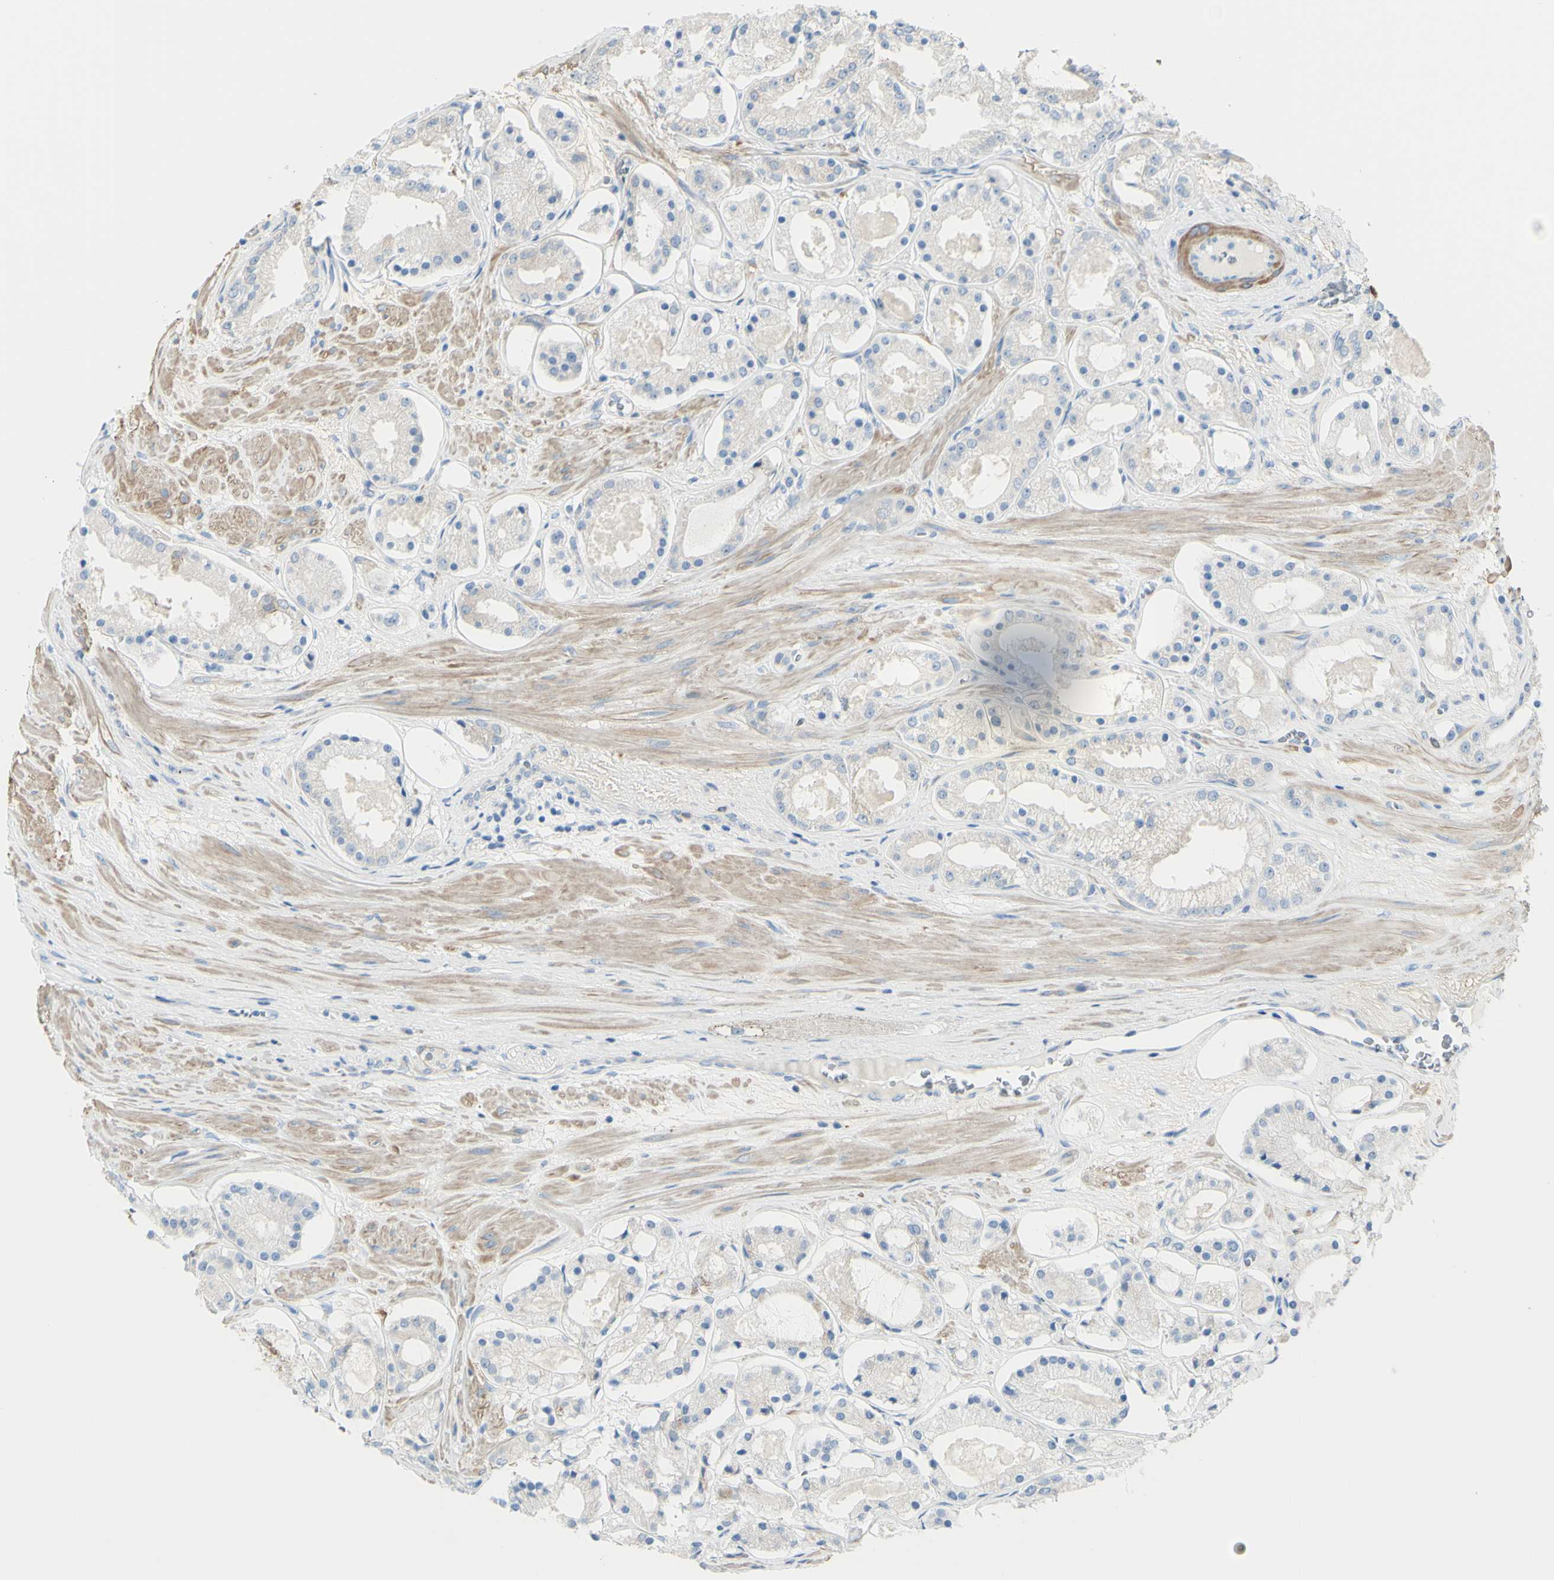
{"staining": {"intensity": "negative", "quantity": "none", "location": "none"}, "tissue": "prostate cancer", "cell_type": "Tumor cells", "image_type": "cancer", "snomed": [{"axis": "morphology", "description": "Adenocarcinoma, High grade"}, {"axis": "topography", "description": "Prostate"}], "caption": "DAB (3,3'-diaminobenzidine) immunohistochemical staining of prostate adenocarcinoma (high-grade) shows no significant positivity in tumor cells. (Immunohistochemistry, brightfield microscopy, high magnification).", "gene": "NCBP2L", "patient": {"sex": "male", "age": 66}}